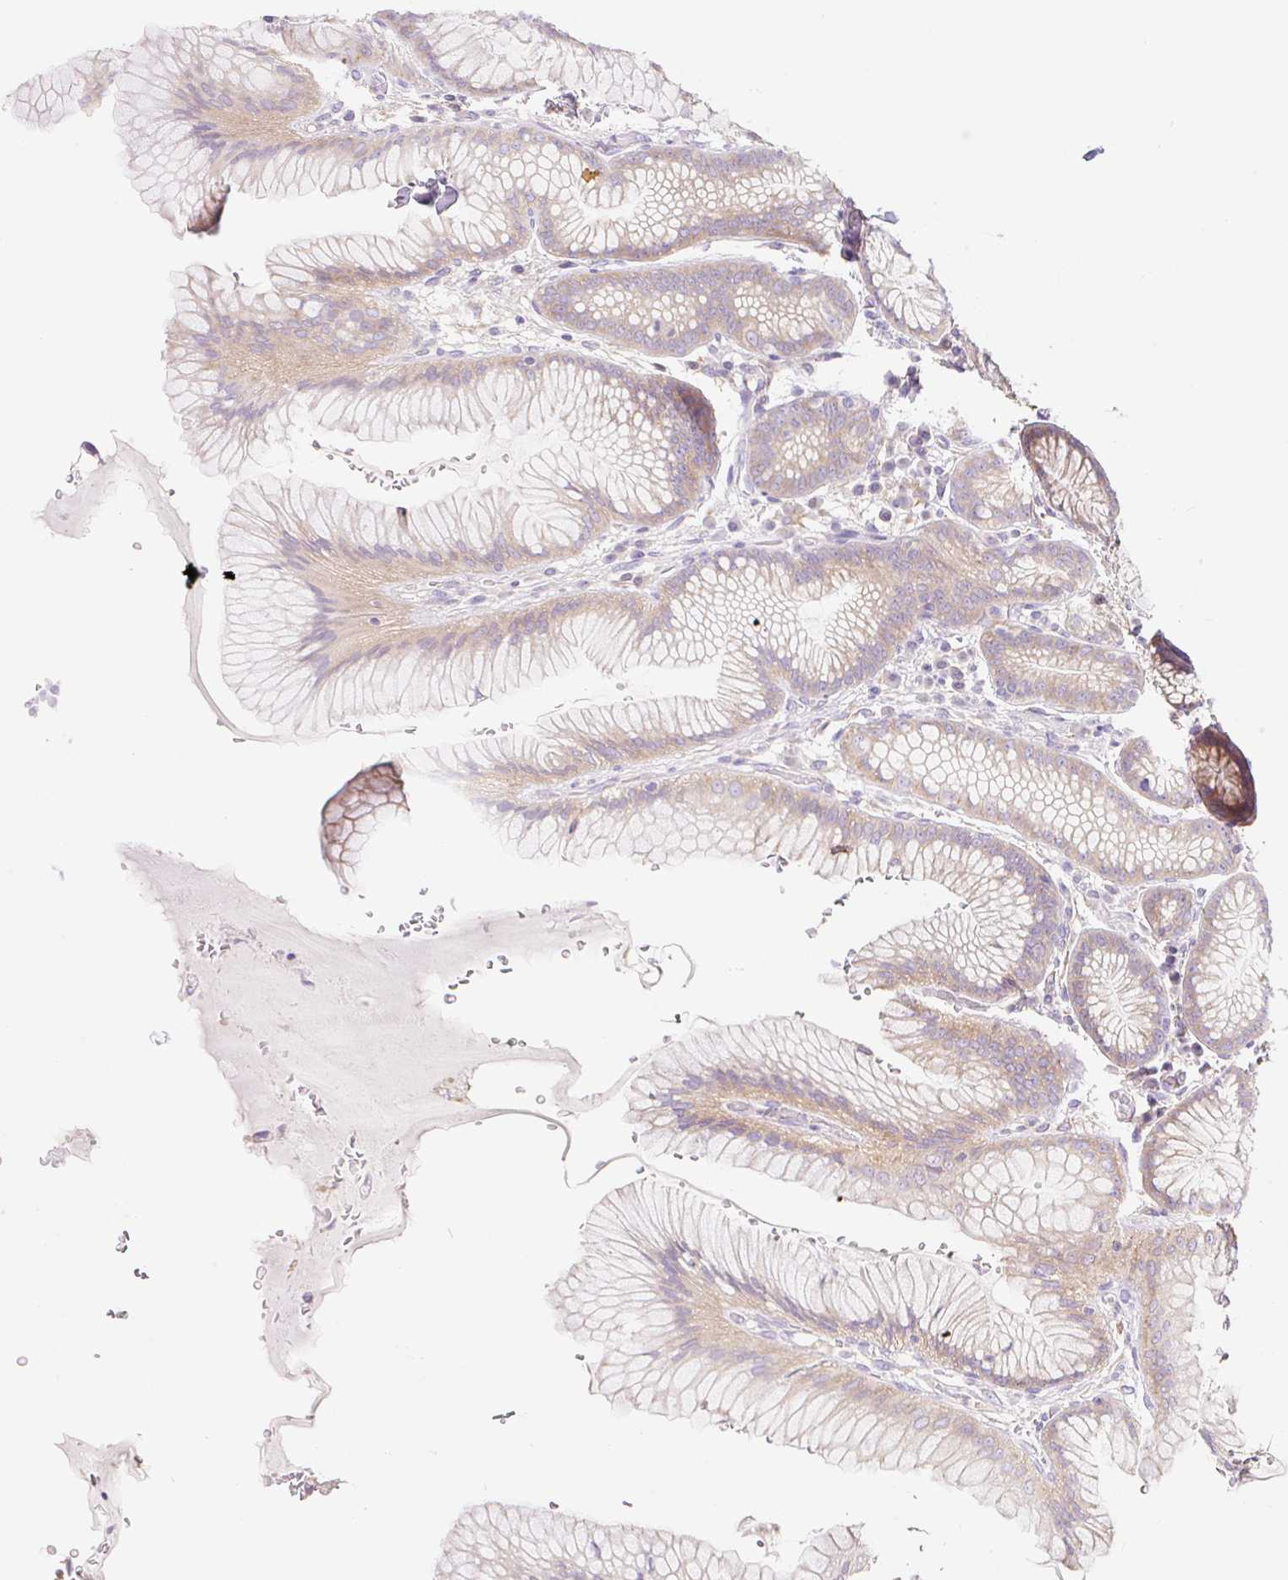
{"staining": {"intensity": "weak", "quantity": ">75%", "location": "cytoplasmic/membranous"}, "tissue": "stomach", "cell_type": "Glandular cells", "image_type": "normal", "snomed": [{"axis": "morphology", "description": "Normal tissue, NOS"}, {"axis": "topography", "description": "Stomach"}], "caption": "High-magnification brightfield microscopy of unremarkable stomach stained with DAB (brown) and counterstained with hematoxylin (blue). glandular cells exhibit weak cytoplasmic/membranous expression is present in about>75% of cells. Using DAB (3,3'-diaminobenzidine) (brown) and hematoxylin (blue) stains, captured at high magnification using brightfield microscopy.", "gene": "LYVE1", "patient": {"sex": "male", "age": 63}}